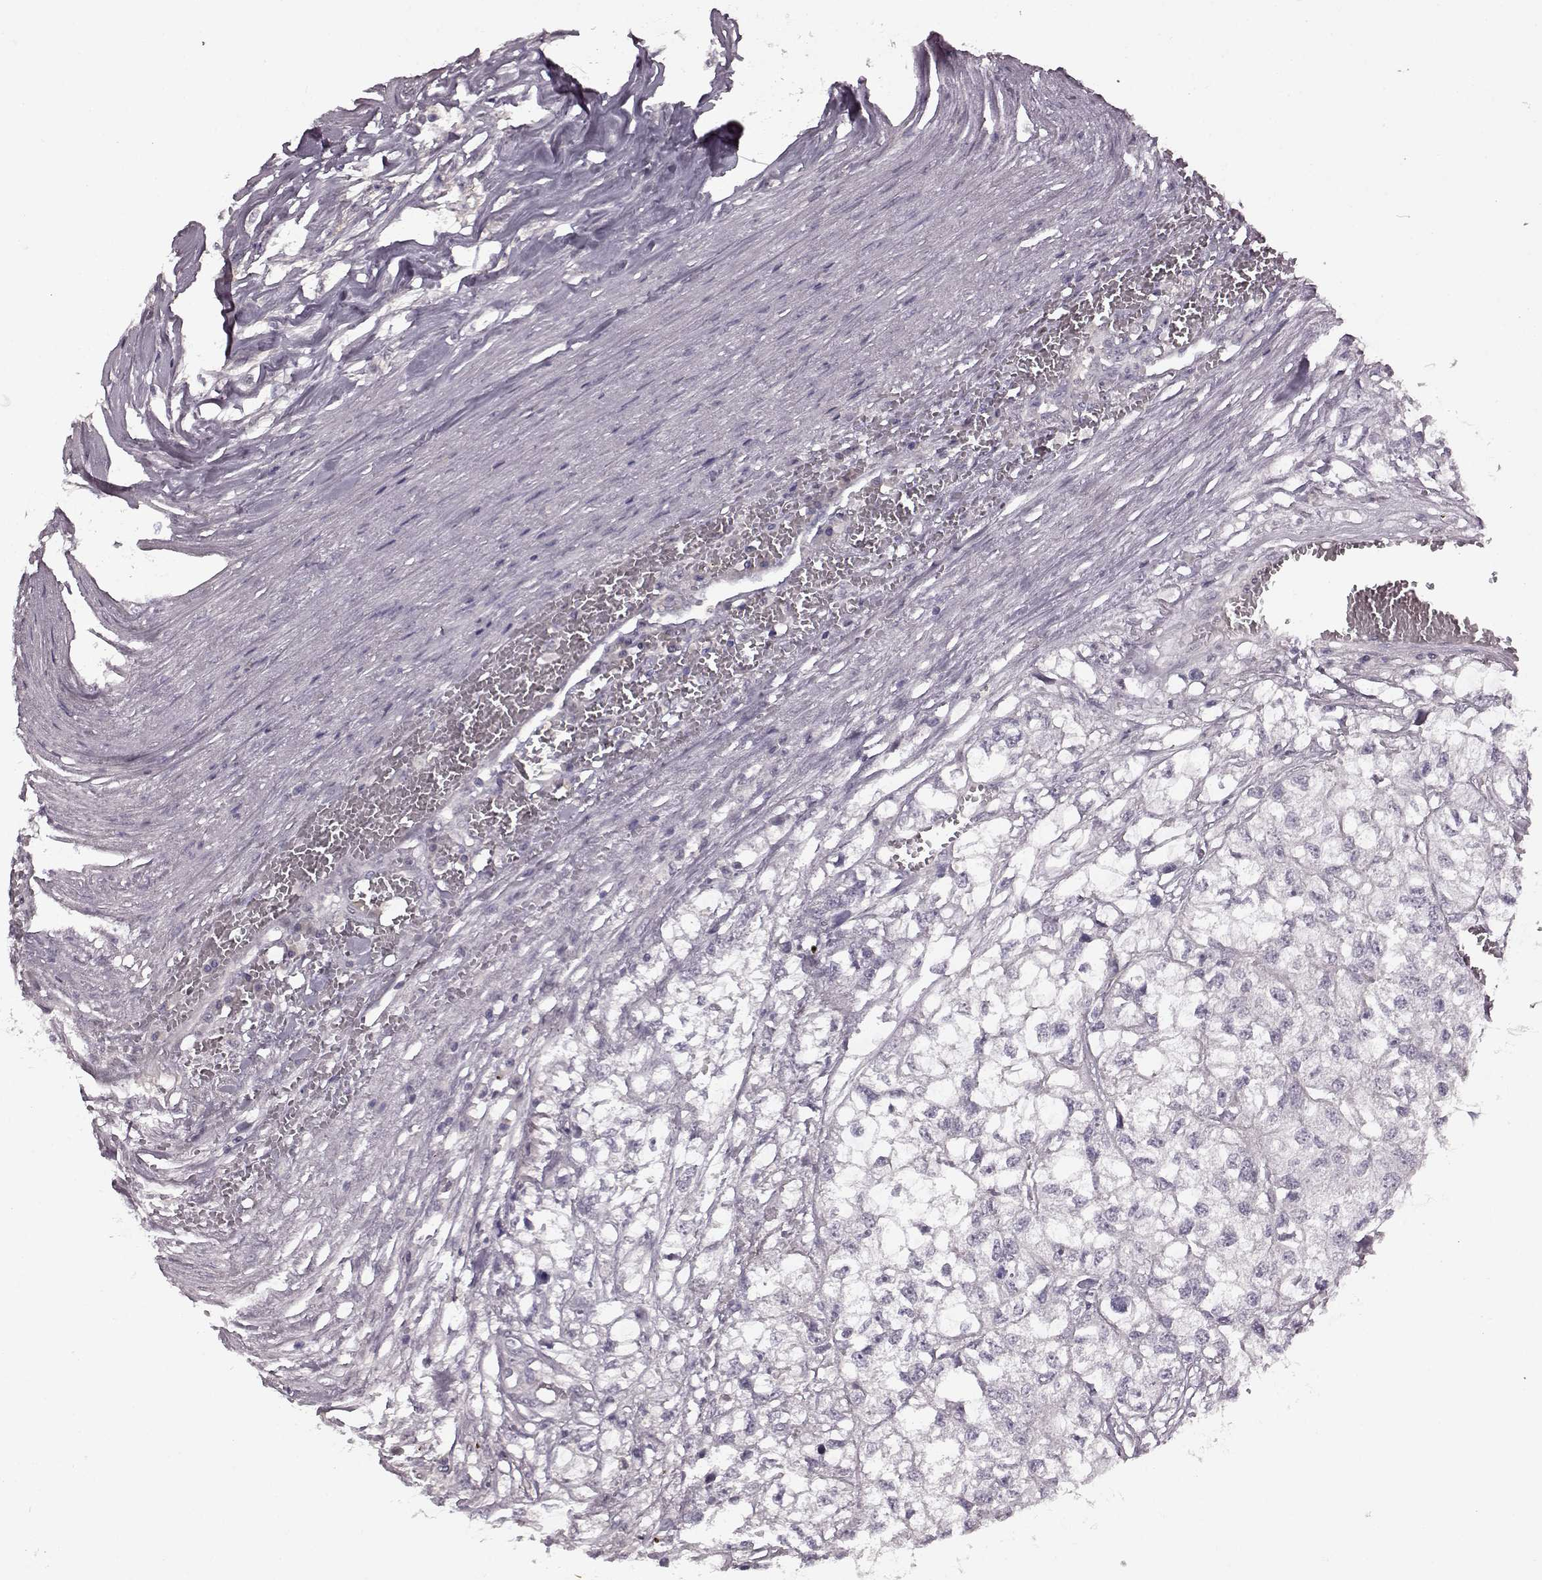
{"staining": {"intensity": "negative", "quantity": "none", "location": "none"}, "tissue": "renal cancer", "cell_type": "Tumor cells", "image_type": "cancer", "snomed": [{"axis": "morphology", "description": "Adenocarcinoma, NOS"}, {"axis": "topography", "description": "Kidney"}], "caption": "Immunohistochemical staining of renal cancer (adenocarcinoma) displays no significant expression in tumor cells.", "gene": "CNGA3", "patient": {"sex": "male", "age": 56}}